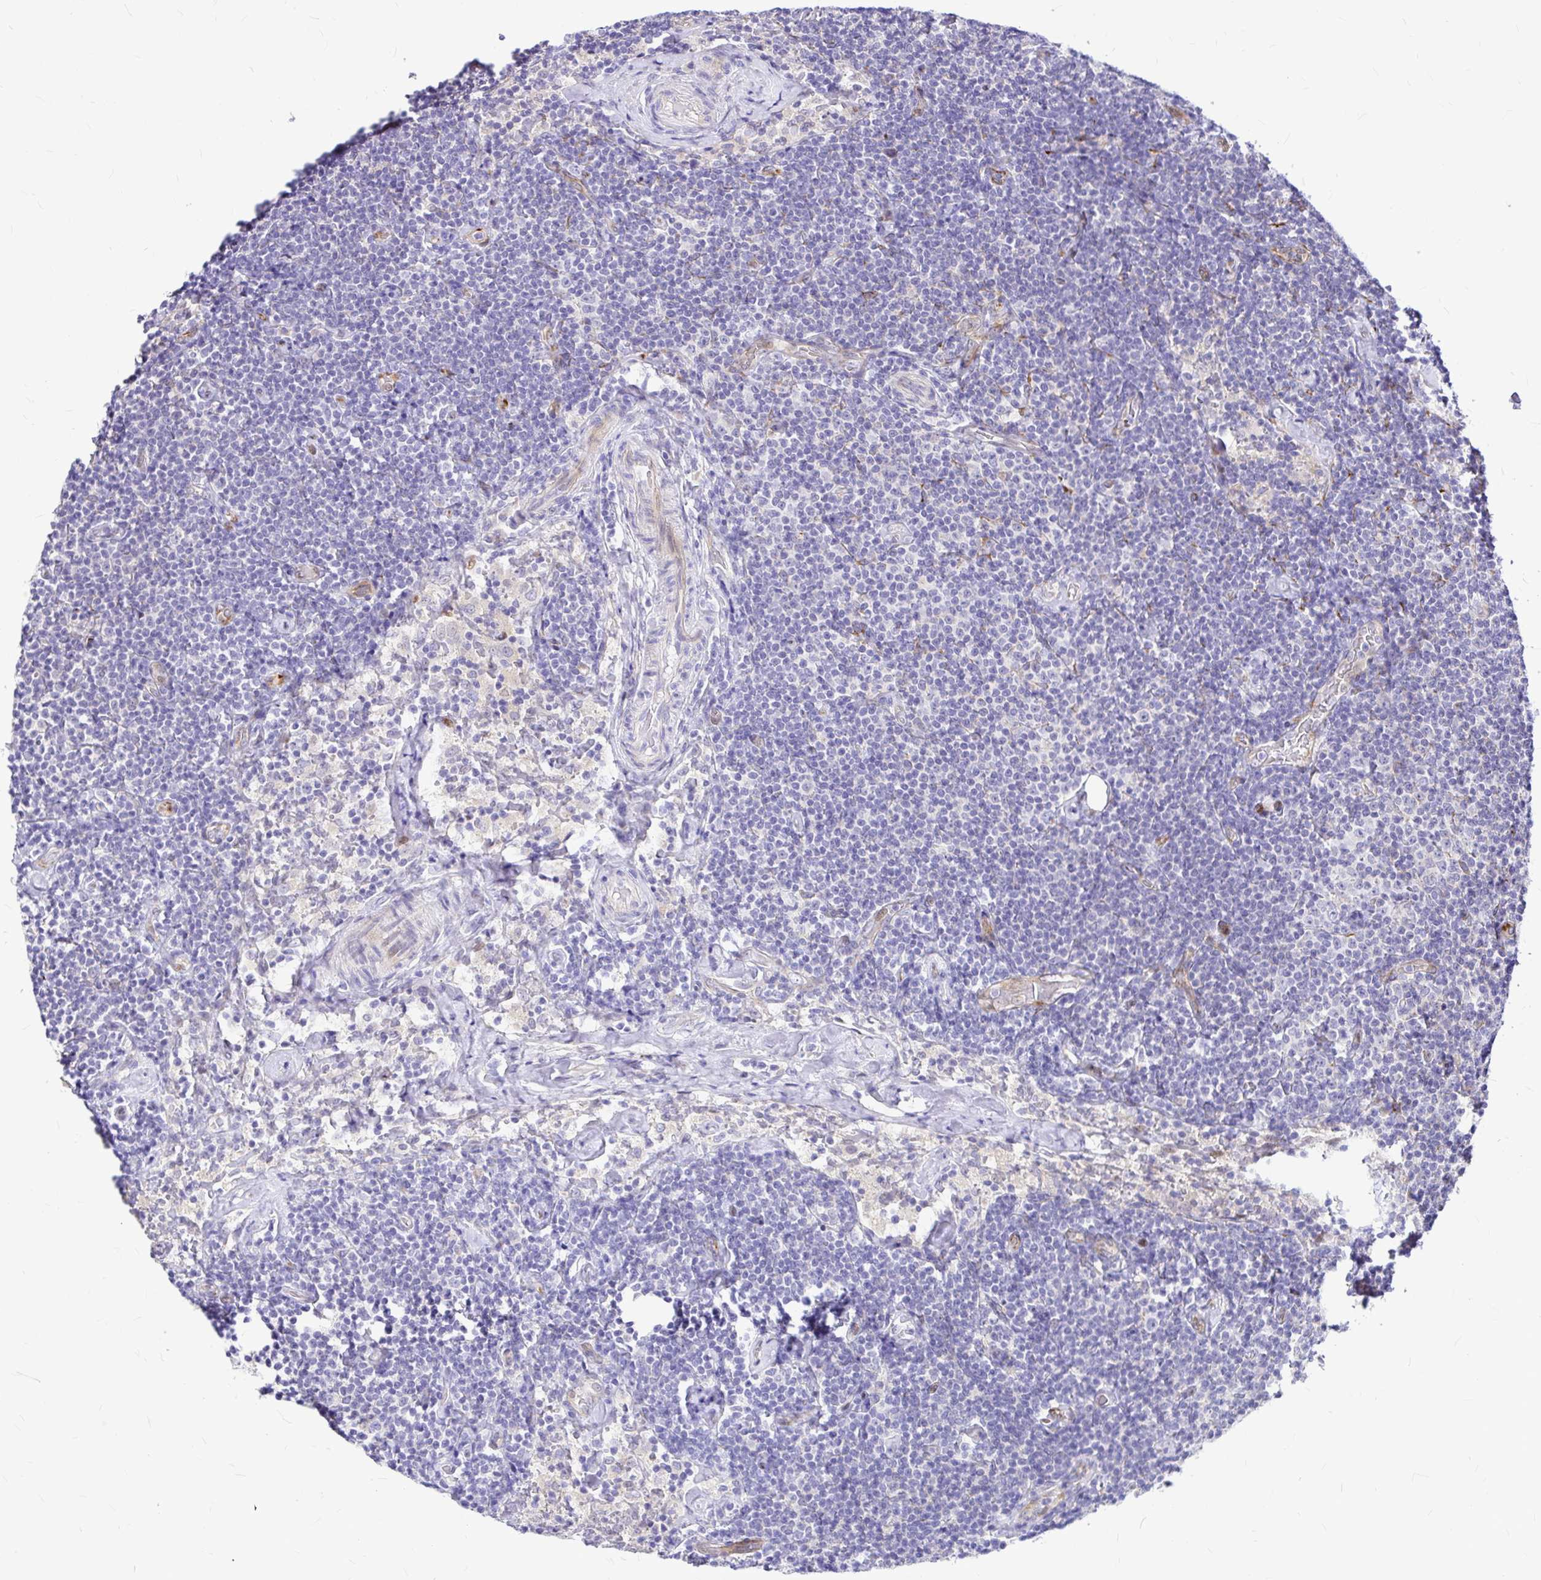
{"staining": {"intensity": "negative", "quantity": "none", "location": "none"}, "tissue": "lymphoma", "cell_type": "Tumor cells", "image_type": "cancer", "snomed": [{"axis": "morphology", "description": "Malignant lymphoma, non-Hodgkin's type, Low grade"}, {"axis": "topography", "description": "Lymph node"}], "caption": "Protein analysis of lymphoma shows no significant staining in tumor cells.", "gene": "GABBR2", "patient": {"sex": "male", "age": 81}}